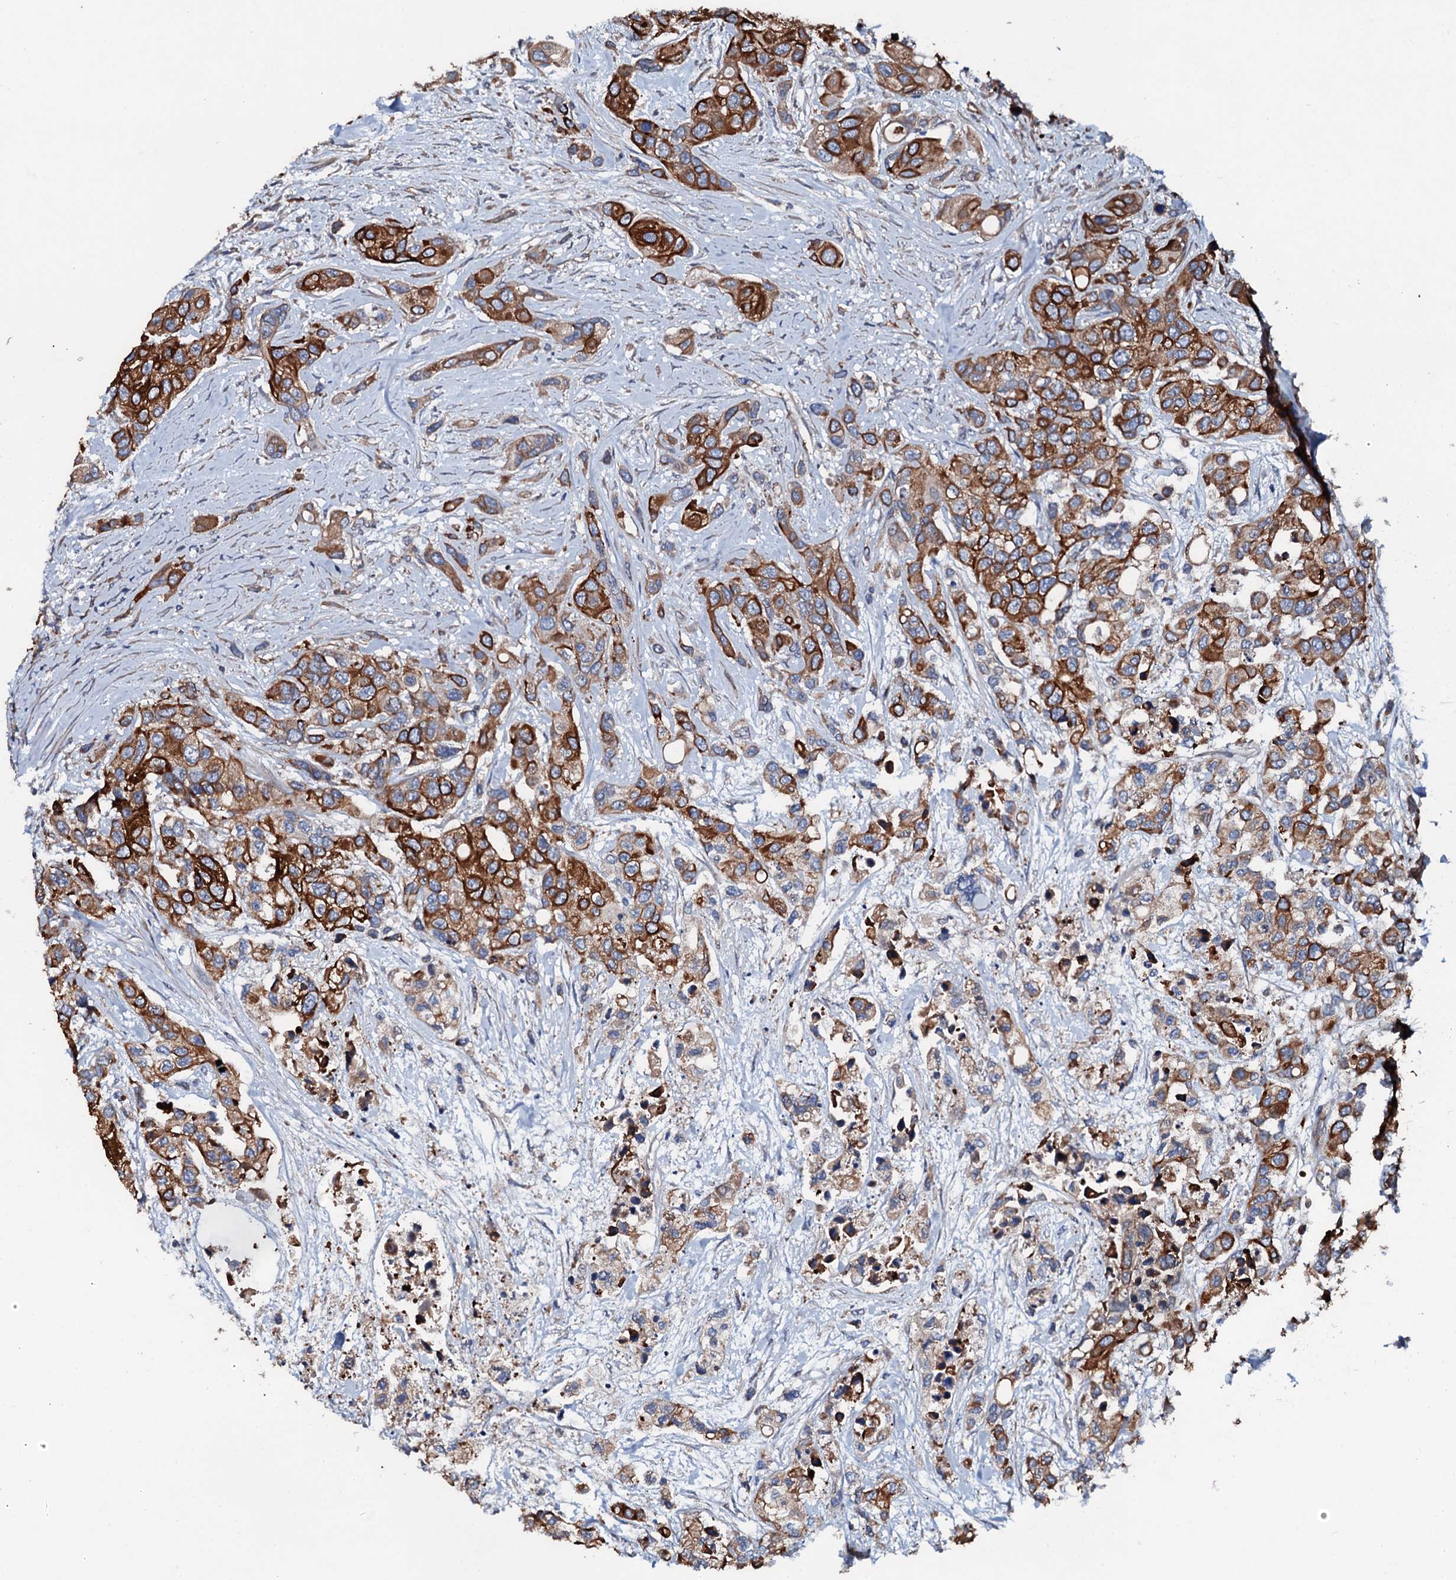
{"staining": {"intensity": "strong", "quantity": ">75%", "location": "cytoplasmic/membranous"}, "tissue": "urothelial cancer", "cell_type": "Tumor cells", "image_type": "cancer", "snomed": [{"axis": "morphology", "description": "Normal tissue, NOS"}, {"axis": "morphology", "description": "Urothelial carcinoma, High grade"}, {"axis": "topography", "description": "Vascular tissue"}, {"axis": "topography", "description": "Urinary bladder"}], "caption": "An IHC photomicrograph of neoplastic tissue is shown. Protein staining in brown highlights strong cytoplasmic/membranous positivity in urothelial carcinoma (high-grade) within tumor cells. The staining is performed using DAB (3,3'-diaminobenzidine) brown chromogen to label protein expression. The nuclei are counter-stained blue using hematoxylin.", "gene": "DMAC2", "patient": {"sex": "female", "age": 56}}